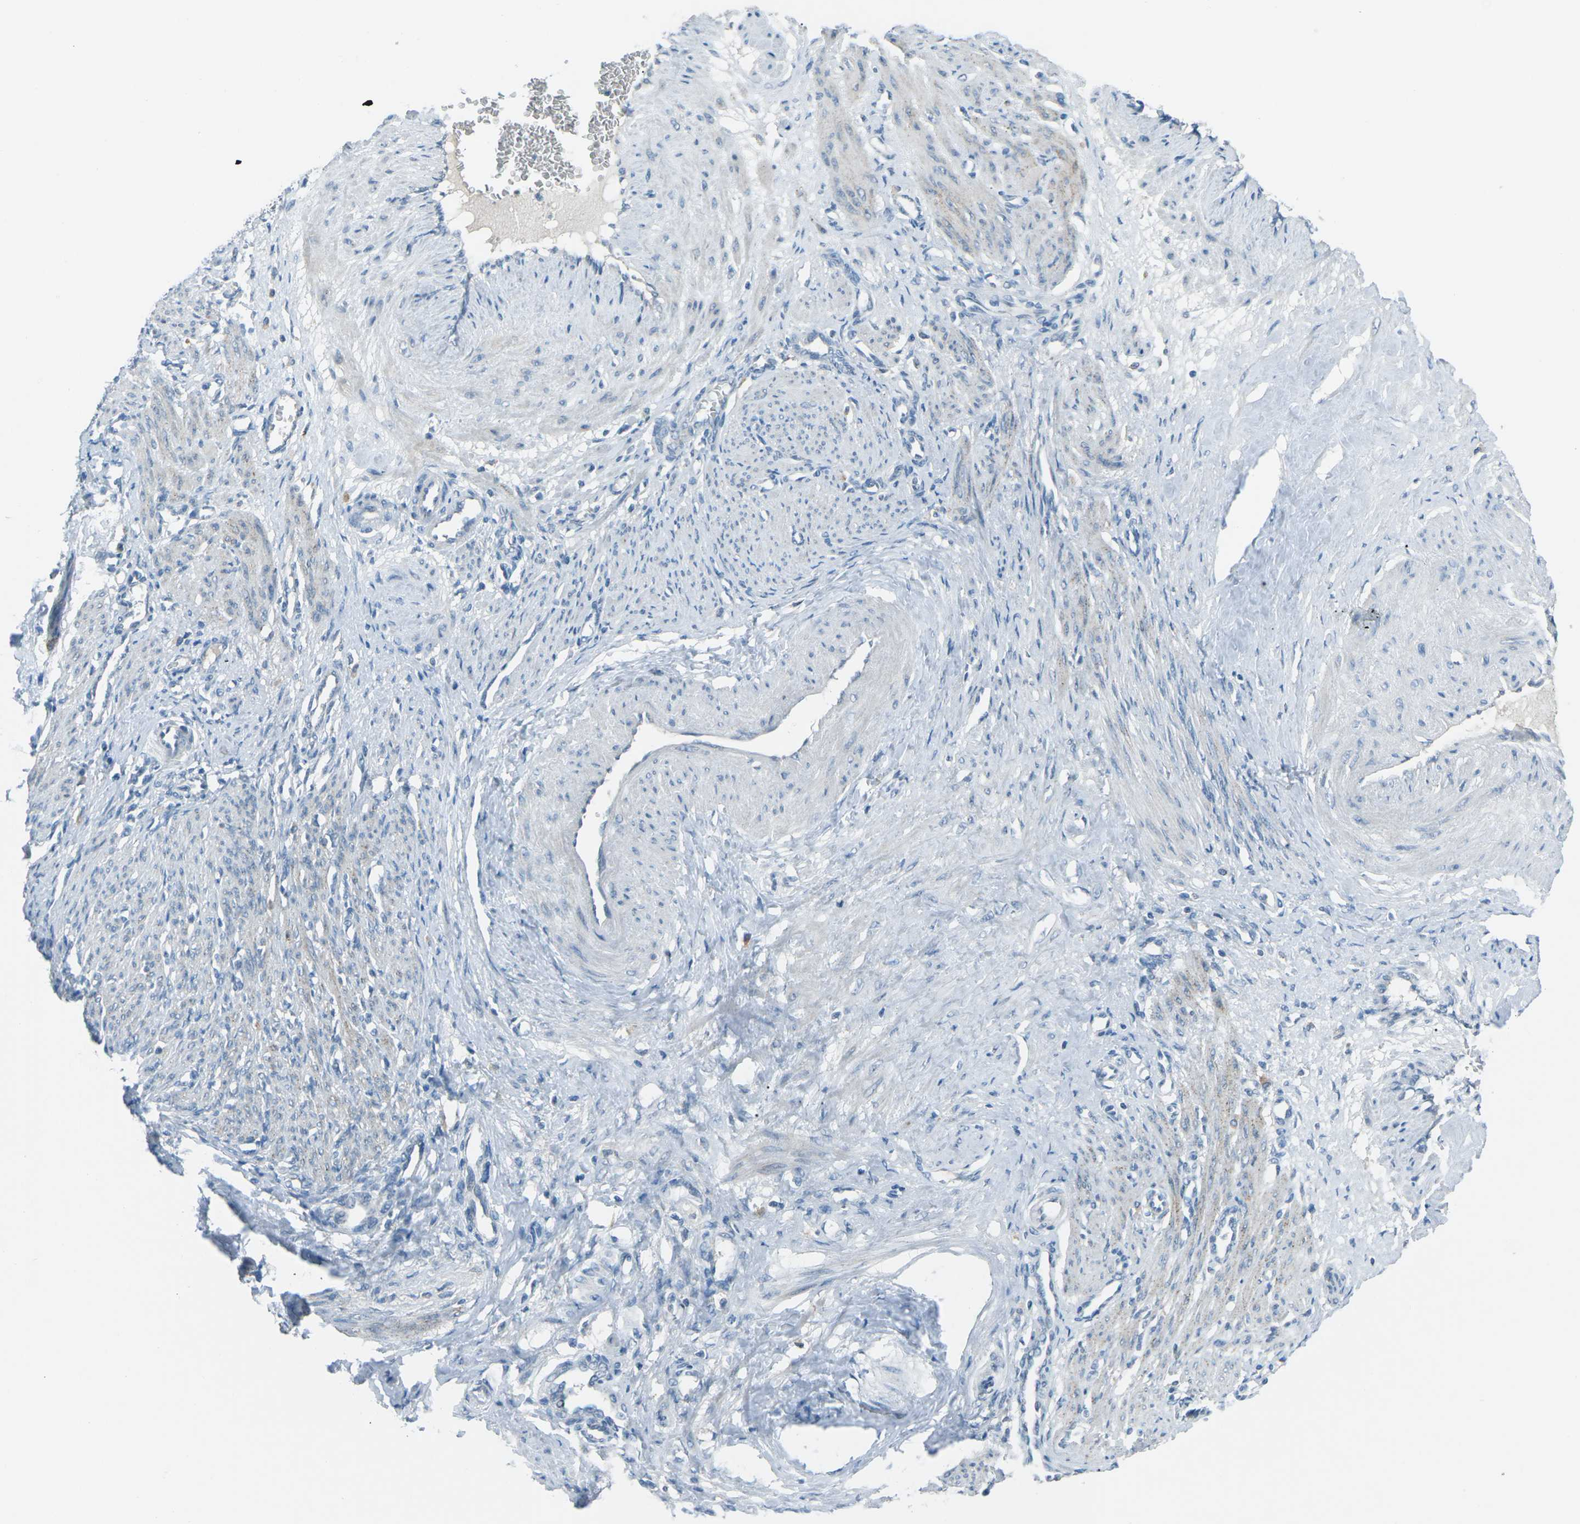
{"staining": {"intensity": "weak", "quantity": "25%-75%", "location": "cytoplasmic/membranous"}, "tissue": "smooth muscle", "cell_type": "Smooth muscle cells", "image_type": "normal", "snomed": [{"axis": "morphology", "description": "Normal tissue, NOS"}, {"axis": "topography", "description": "Endometrium"}], "caption": "Protein expression analysis of normal human smooth muscle reveals weak cytoplasmic/membranous staining in about 25%-75% of smooth muscle cells.", "gene": "PRKCA", "patient": {"sex": "female", "age": 33}}